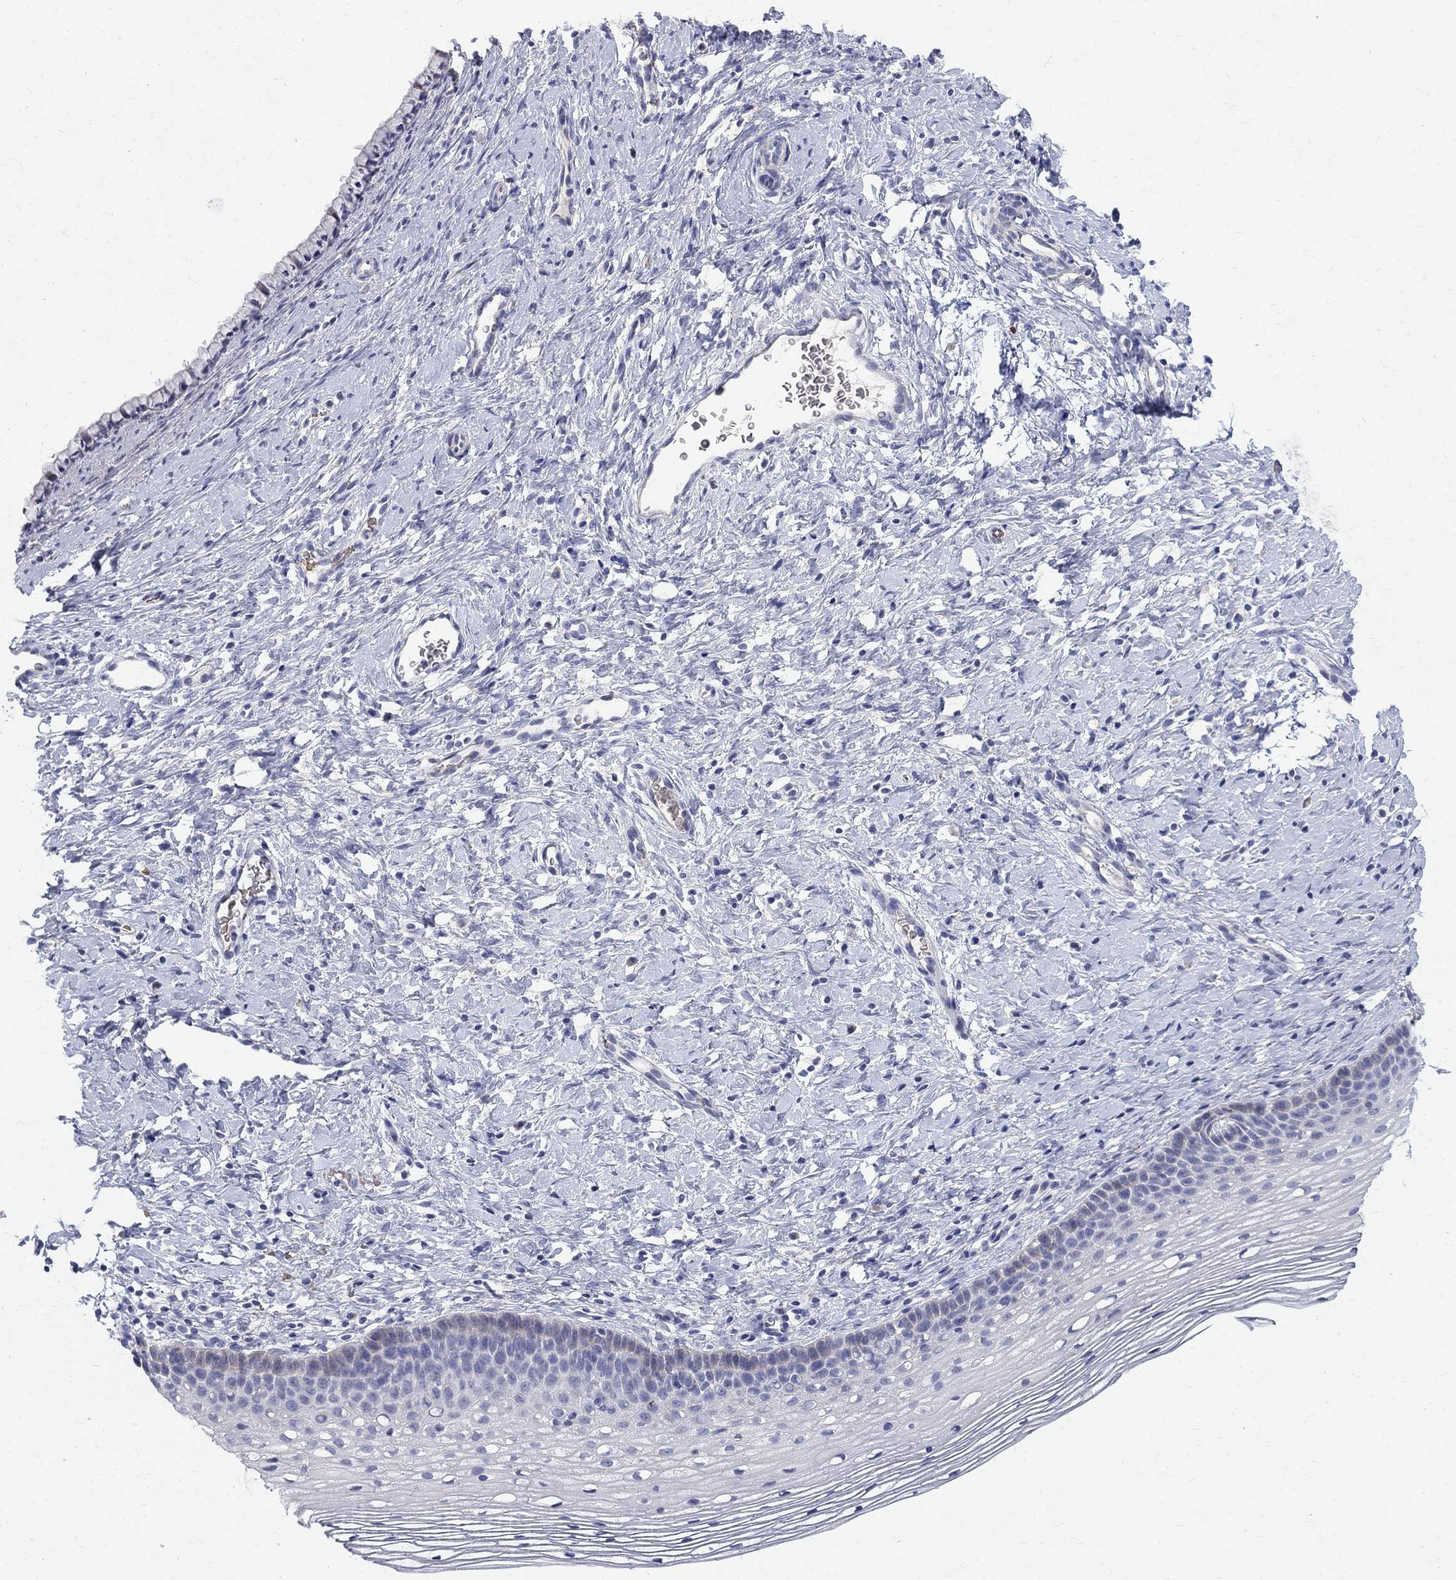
{"staining": {"intensity": "negative", "quantity": "none", "location": "none"}, "tissue": "cervix", "cell_type": "Glandular cells", "image_type": "normal", "snomed": [{"axis": "morphology", "description": "Normal tissue, NOS"}, {"axis": "topography", "description": "Cervix"}], "caption": "Cervix was stained to show a protein in brown. There is no significant positivity in glandular cells. The staining is performed using DAB (3,3'-diaminobenzidine) brown chromogen with nuclei counter-stained in using hematoxylin.", "gene": "AGER", "patient": {"sex": "female", "age": 39}}